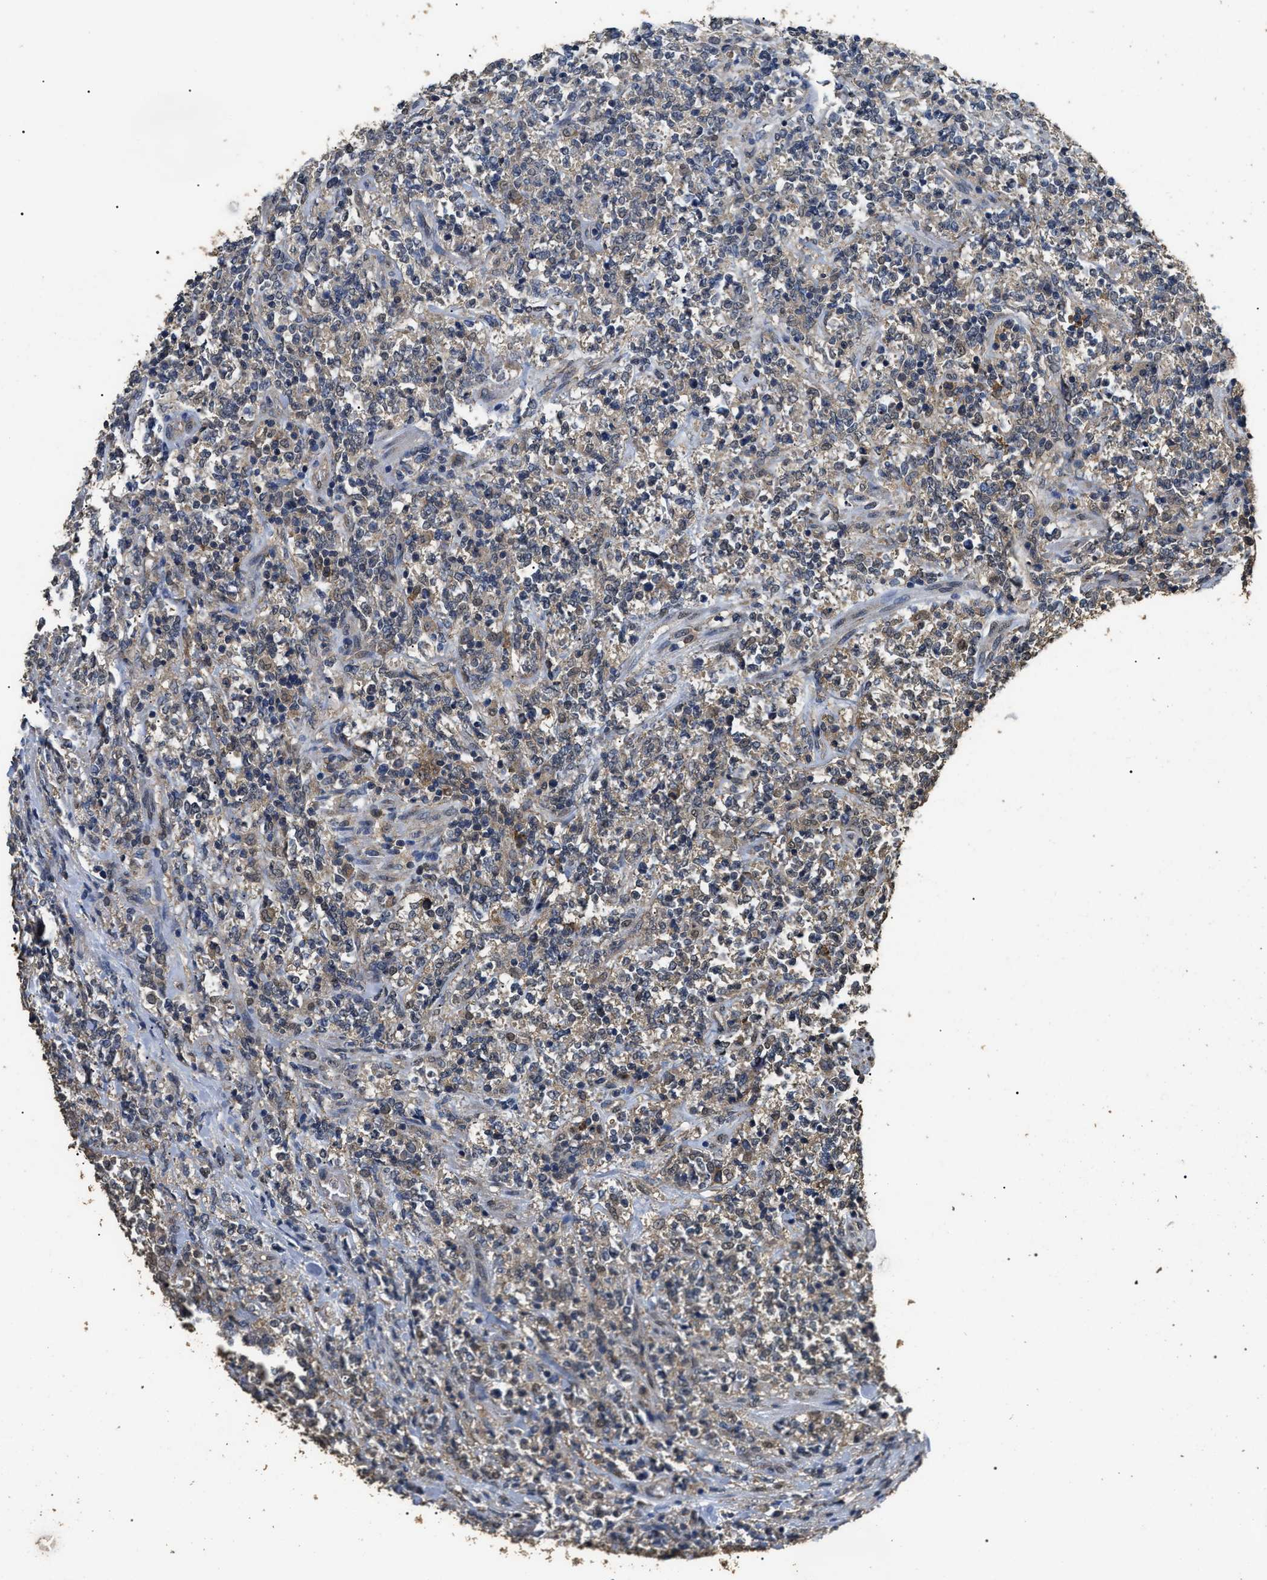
{"staining": {"intensity": "weak", "quantity": "<25%", "location": "cytoplasmic/membranous,nuclear"}, "tissue": "lymphoma", "cell_type": "Tumor cells", "image_type": "cancer", "snomed": [{"axis": "morphology", "description": "Malignant lymphoma, non-Hodgkin's type, High grade"}, {"axis": "topography", "description": "Soft tissue"}], "caption": "Immunohistochemistry photomicrograph of neoplastic tissue: human lymphoma stained with DAB reveals no significant protein staining in tumor cells. (Immunohistochemistry, brightfield microscopy, high magnification).", "gene": "PSMD8", "patient": {"sex": "male", "age": 18}}